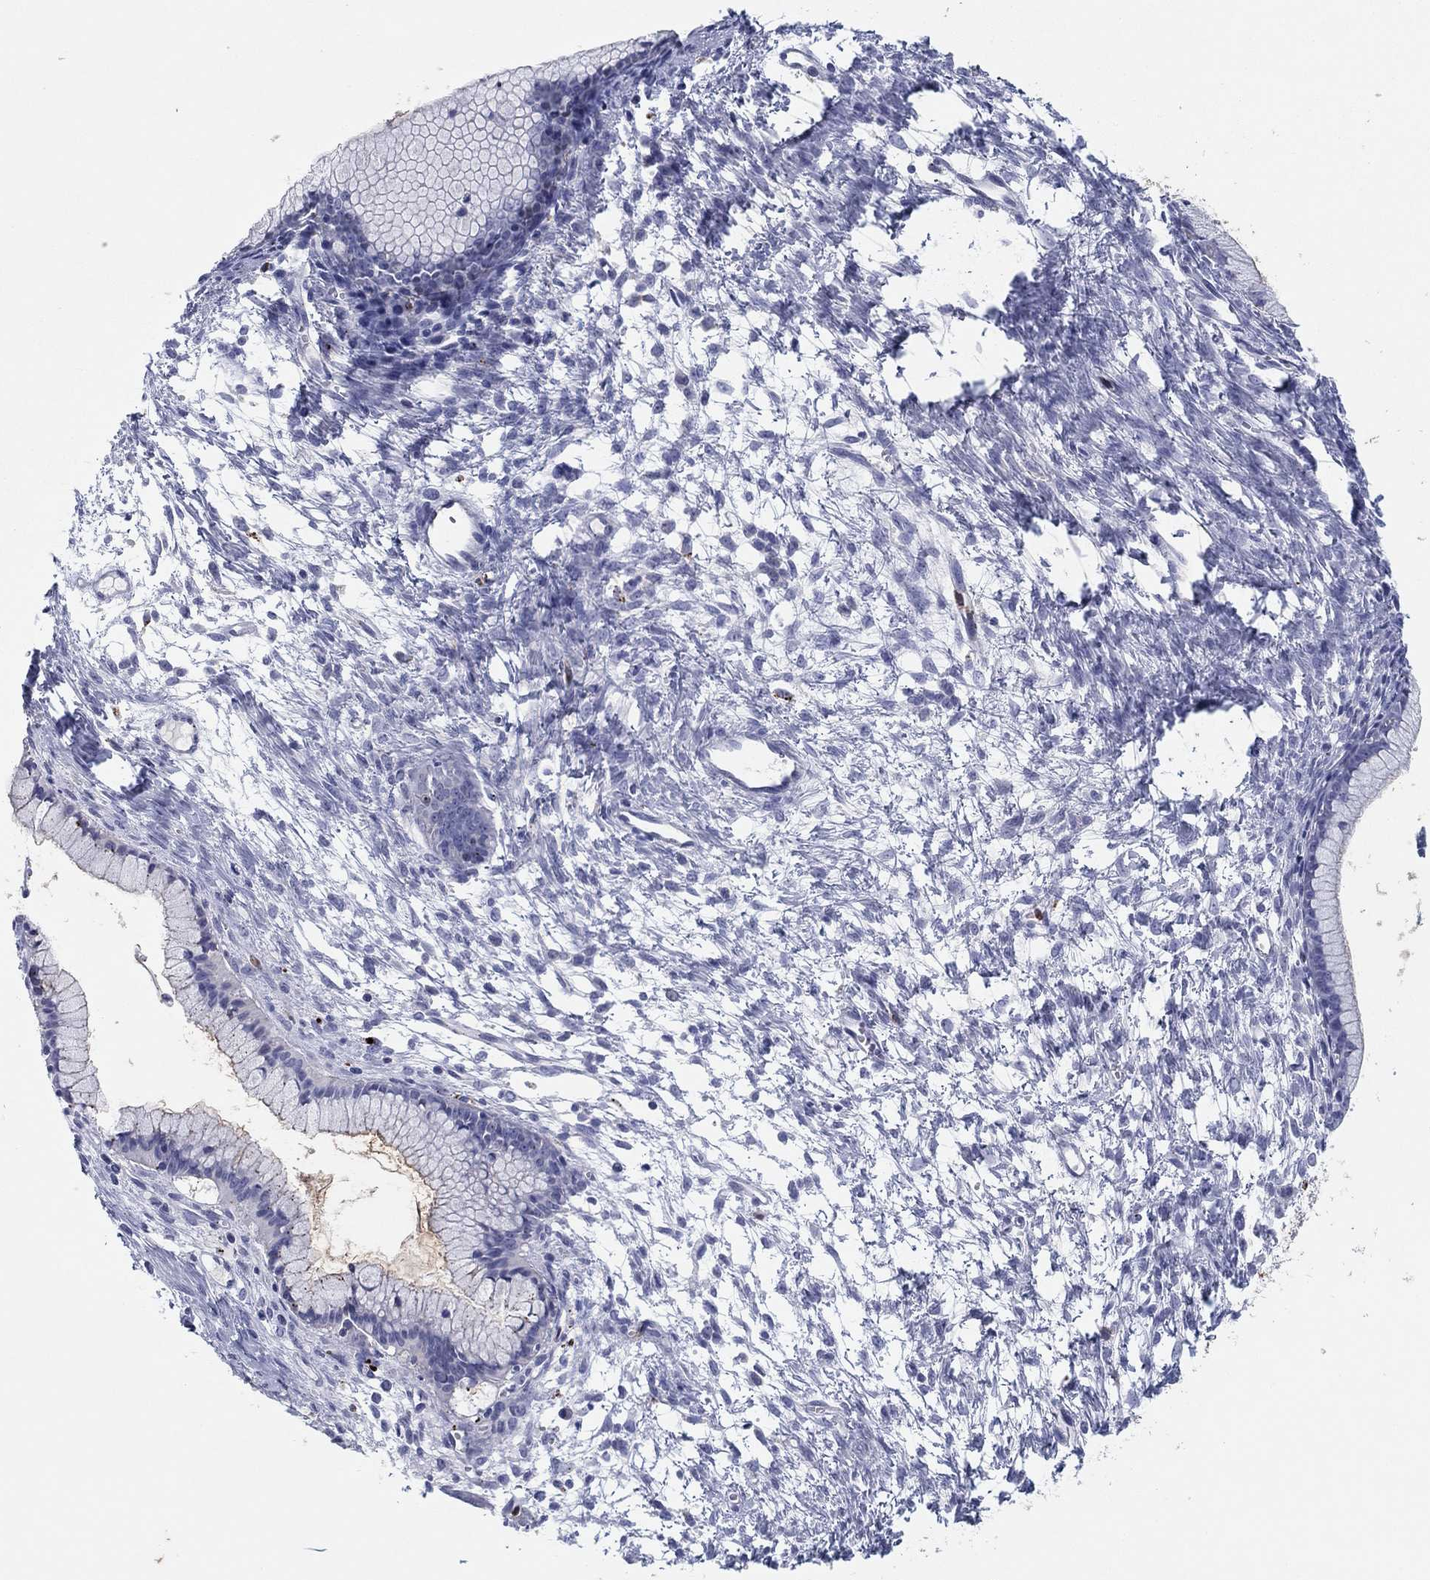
{"staining": {"intensity": "moderate", "quantity": "<25%", "location": "cytoplasmic/membranous"}, "tissue": "ovarian cancer", "cell_type": "Tumor cells", "image_type": "cancer", "snomed": [{"axis": "morphology", "description": "Cystadenocarcinoma, mucinous, NOS"}, {"axis": "topography", "description": "Ovary"}], "caption": "Moderate cytoplasmic/membranous positivity for a protein is seen in approximately <25% of tumor cells of ovarian cancer (mucinous cystadenocarcinoma) using IHC.", "gene": "PLAC8", "patient": {"sex": "female", "age": 41}}